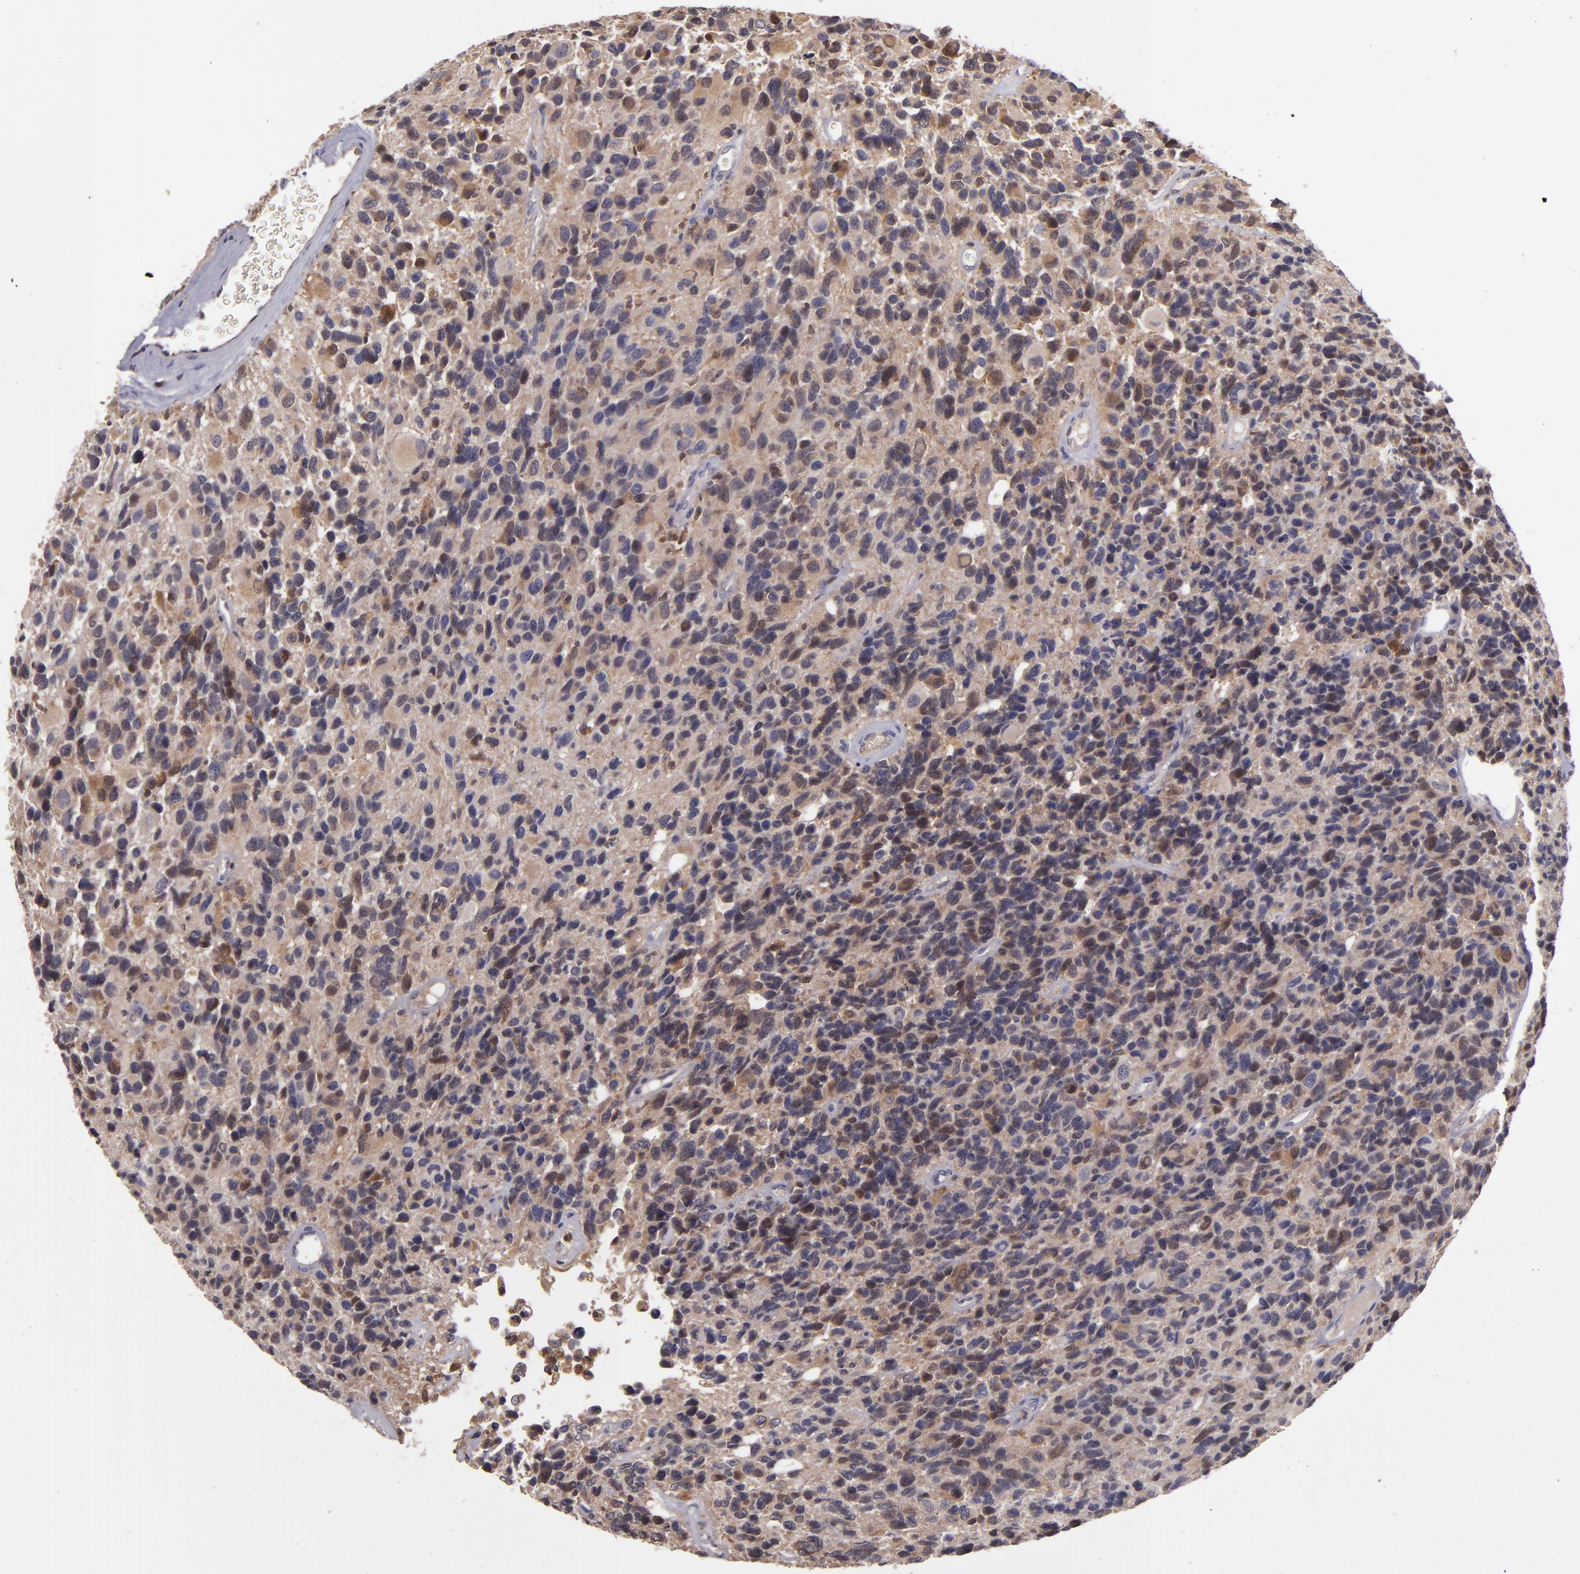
{"staining": {"intensity": "weak", "quantity": "<25%", "location": "cytoplasmic/membranous"}, "tissue": "glioma", "cell_type": "Tumor cells", "image_type": "cancer", "snomed": [{"axis": "morphology", "description": "Glioma, malignant, High grade"}, {"axis": "topography", "description": "Brain"}], "caption": "Tumor cells are negative for protein expression in human glioma. (DAB IHC with hematoxylin counter stain).", "gene": "FHIT", "patient": {"sex": "male", "age": 77}}